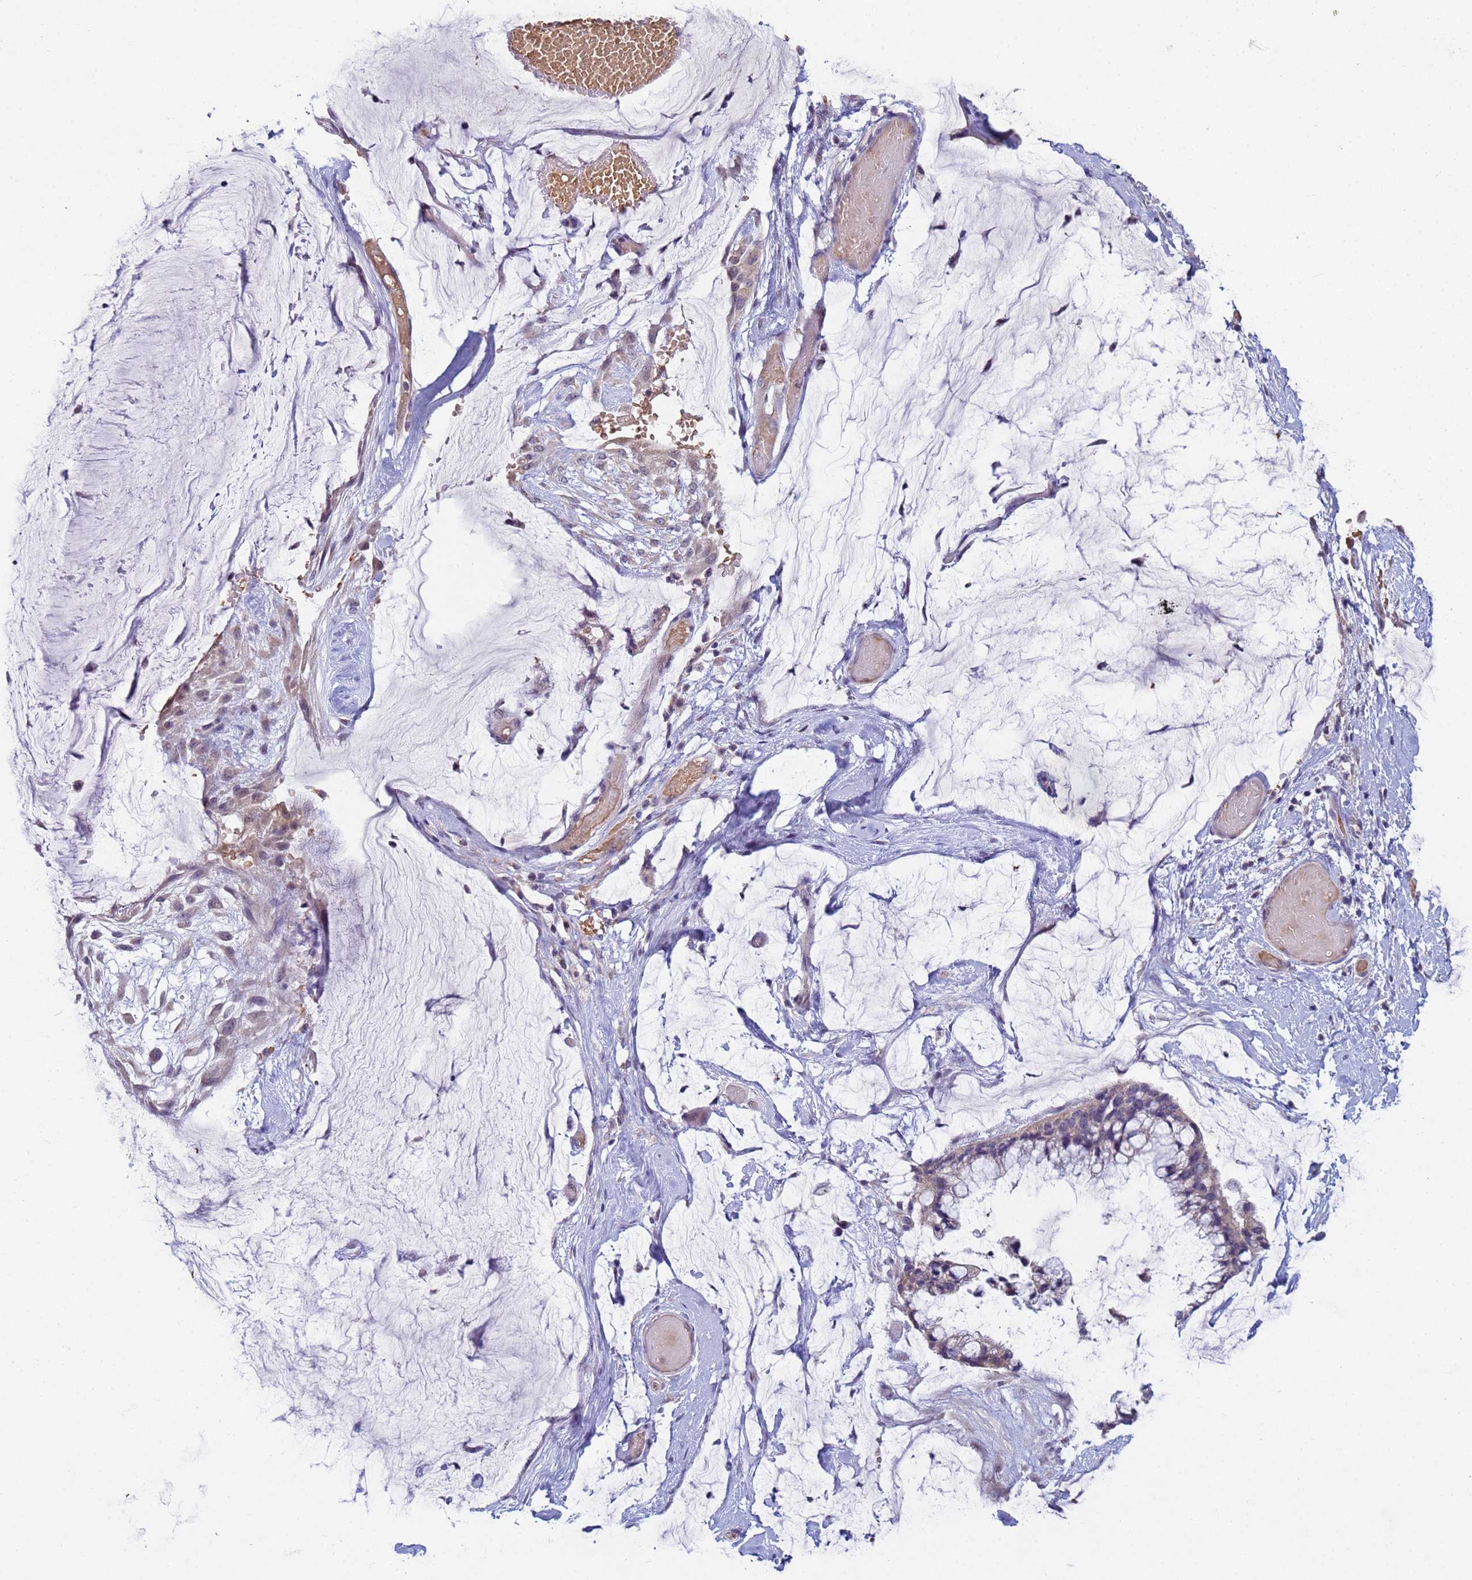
{"staining": {"intensity": "weak", "quantity": "<25%", "location": "cytoplasmic/membranous"}, "tissue": "ovarian cancer", "cell_type": "Tumor cells", "image_type": "cancer", "snomed": [{"axis": "morphology", "description": "Cystadenocarcinoma, mucinous, NOS"}, {"axis": "topography", "description": "Ovary"}], "caption": "Ovarian cancer stained for a protein using immunohistochemistry (IHC) demonstrates no staining tumor cells.", "gene": "CLHC1", "patient": {"sex": "female", "age": 39}}